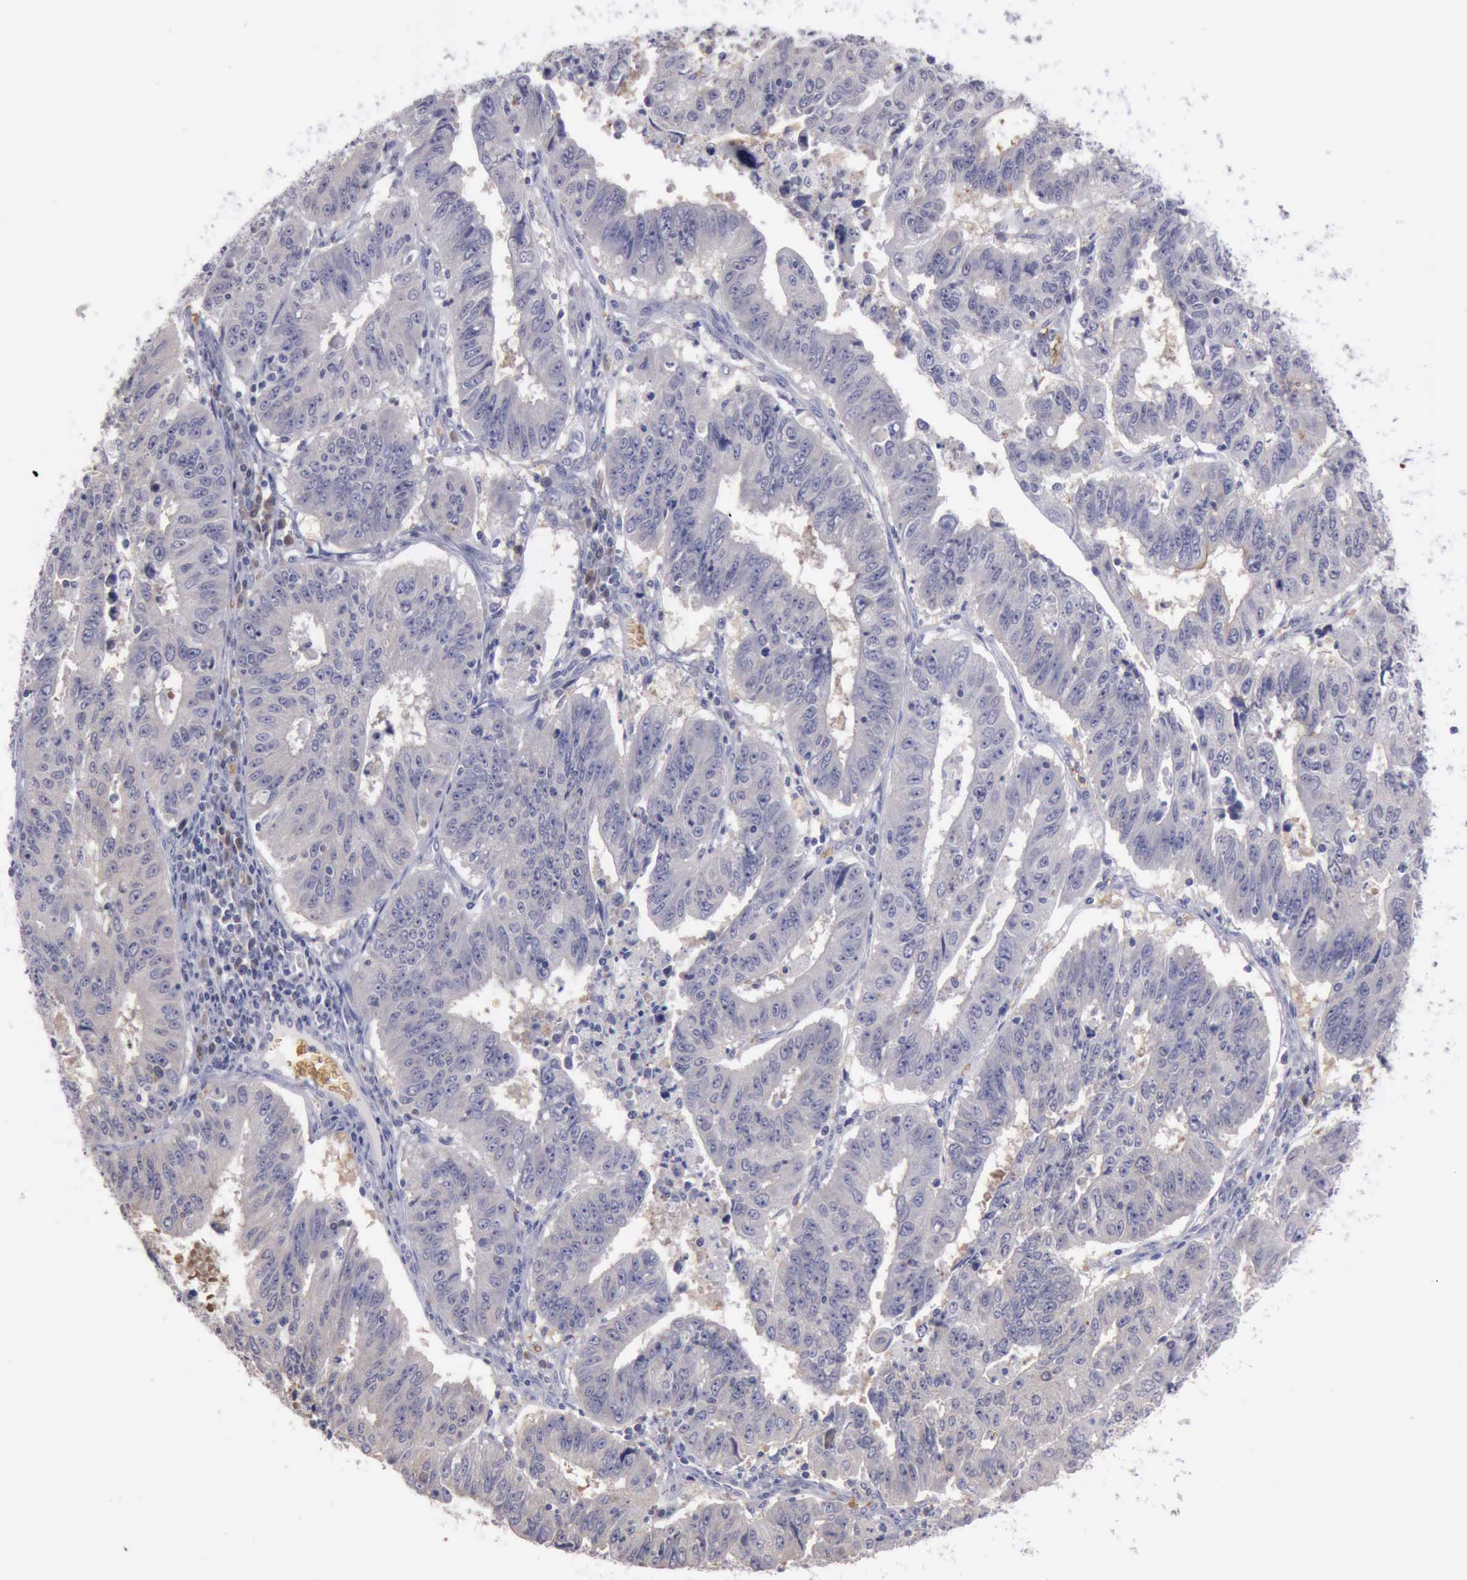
{"staining": {"intensity": "weak", "quantity": ">75%", "location": "cytoplasmic/membranous"}, "tissue": "endometrial cancer", "cell_type": "Tumor cells", "image_type": "cancer", "snomed": [{"axis": "morphology", "description": "Adenocarcinoma, NOS"}, {"axis": "topography", "description": "Endometrium"}], "caption": "Endometrial adenocarcinoma tissue displays weak cytoplasmic/membranous positivity in approximately >75% of tumor cells", "gene": "CEP128", "patient": {"sex": "female", "age": 42}}